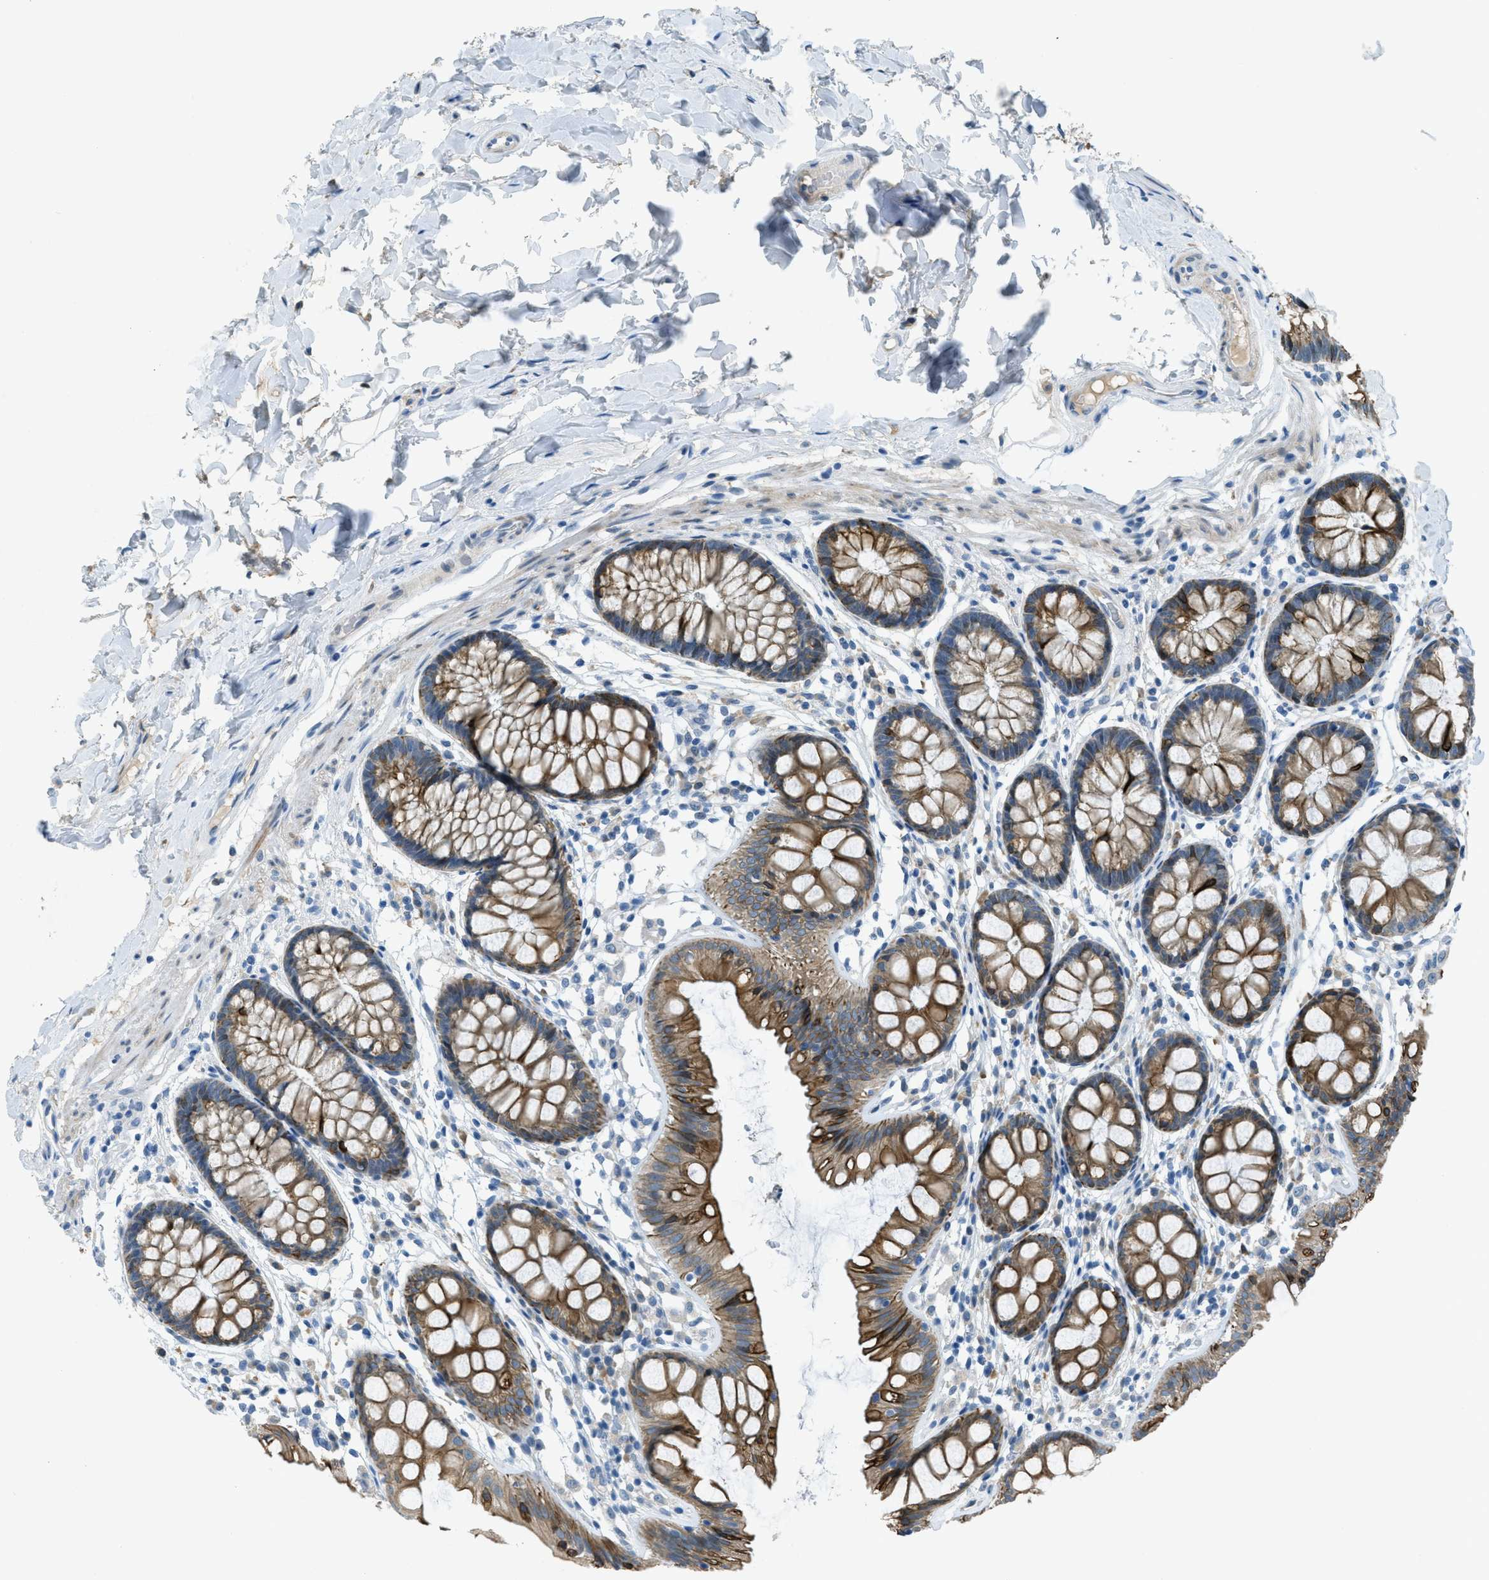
{"staining": {"intensity": "negative", "quantity": "none", "location": "none"}, "tissue": "colon", "cell_type": "Endothelial cells", "image_type": "normal", "snomed": [{"axis": "morphology", "description": "Normal tissue, NOS"}, {"axis": "topography", "description": "Colon"}], "caption": "High magnification brightfield microscopy of normal colon stained with DAB (3,3'-diaminobenzidine) (brown) and counterstained with hematoxylin (blue): endothelial cells show no significant expression. The staining was performed using DAB (3,3'-diaminobenzidine) to visualize the protein expression in brown, while the nuclei were stained in blue with hematoxylin (Magnification: 20x).", "gene": "KLHL8", "patient": {"sex": "female", "age": 56}}